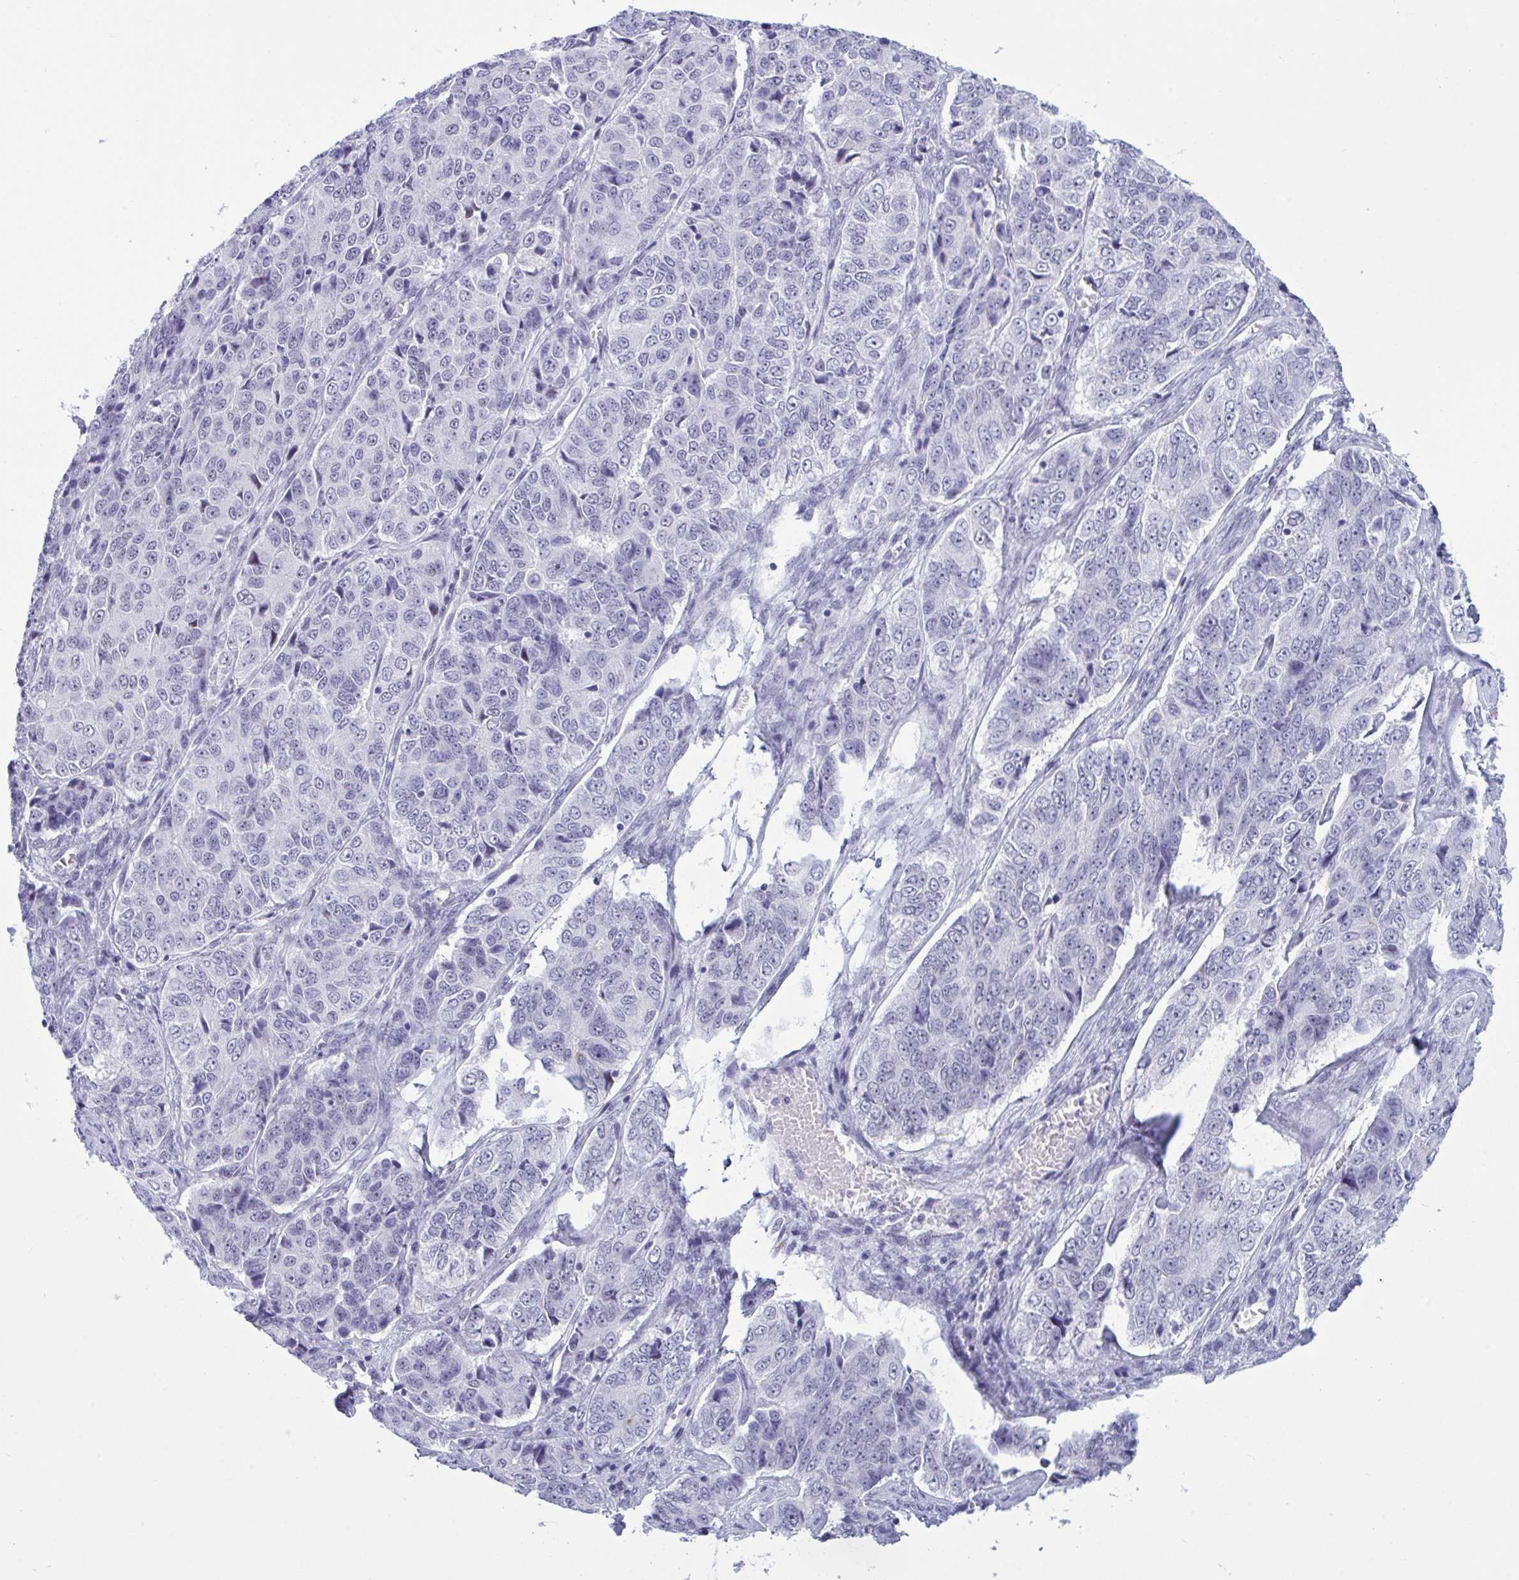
{"staining": {"intensity": "negative", "quantity": "none", "location": "none"}, "tissue": "ovarian cancer", "cell_type": "Tumor cells", "image_type": "cancer", "snomed": [{"axis": "morphology", "description": "Carcinoma, endometroid"}, {"axis": "topography", "description": "Ovary"}], "caption": "DAB (3,3'-diaminobenzidine) immunohistochemical staining of ovarian cancer demonstrates no significant expression in tumor cells. Brightfield microscopy of immunohistochemistry (IHC) stained with DAB (brown) and hematoxylin (blue), captured at high magnification.", "gene": "ELN", "patient": {"sex": "female", "age": 51}}